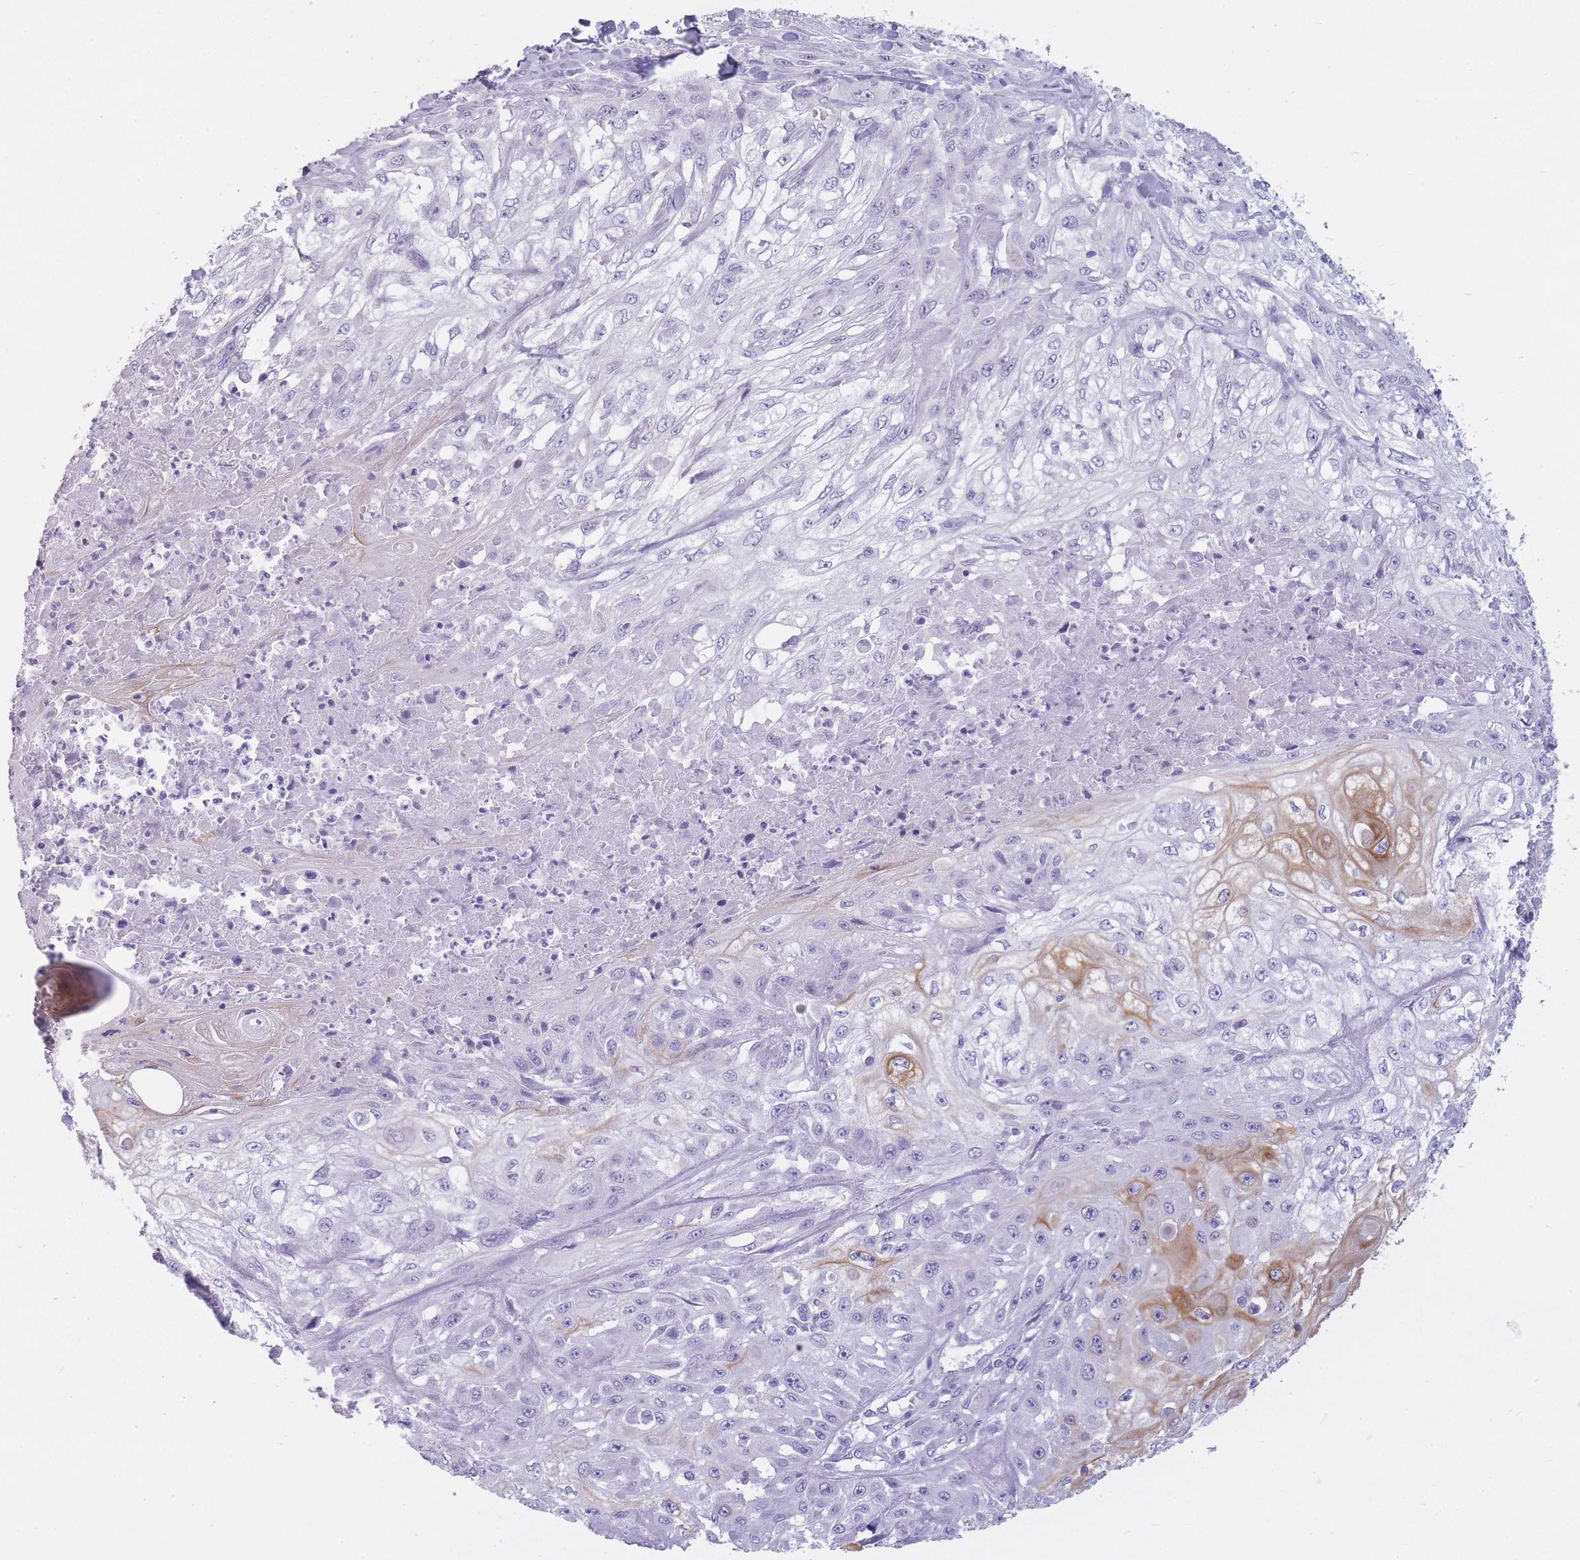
{"staining": {"intensity": "moderate", "quantity": "<25%", "location": "cytoplasmic/membranous"}, "tissue": "skin cancer", "cell_type": "Tumor cells", "image_type": "cancer", "snomed": [{"axis": "morphology", "description": "Squamous cell carcinoma, NOS"}, {"axis": "morphology", "description": "Squamous cell carcinoma, metastatic, NOS"}, {"axis": "topography", "description": "Skin"}, {"axis": "topography", "description": "Lymph node"}], "caption": "Skin cancer (metastatic squamous cell carcinoma) tissue shows moderate cytoplasmic/membranous positivity in about <25% of tumor cells (IHC, brightfield microscopy, high magnification).", "gene": "DCANP1", "patient": {"sex": "male", "age": 75}}